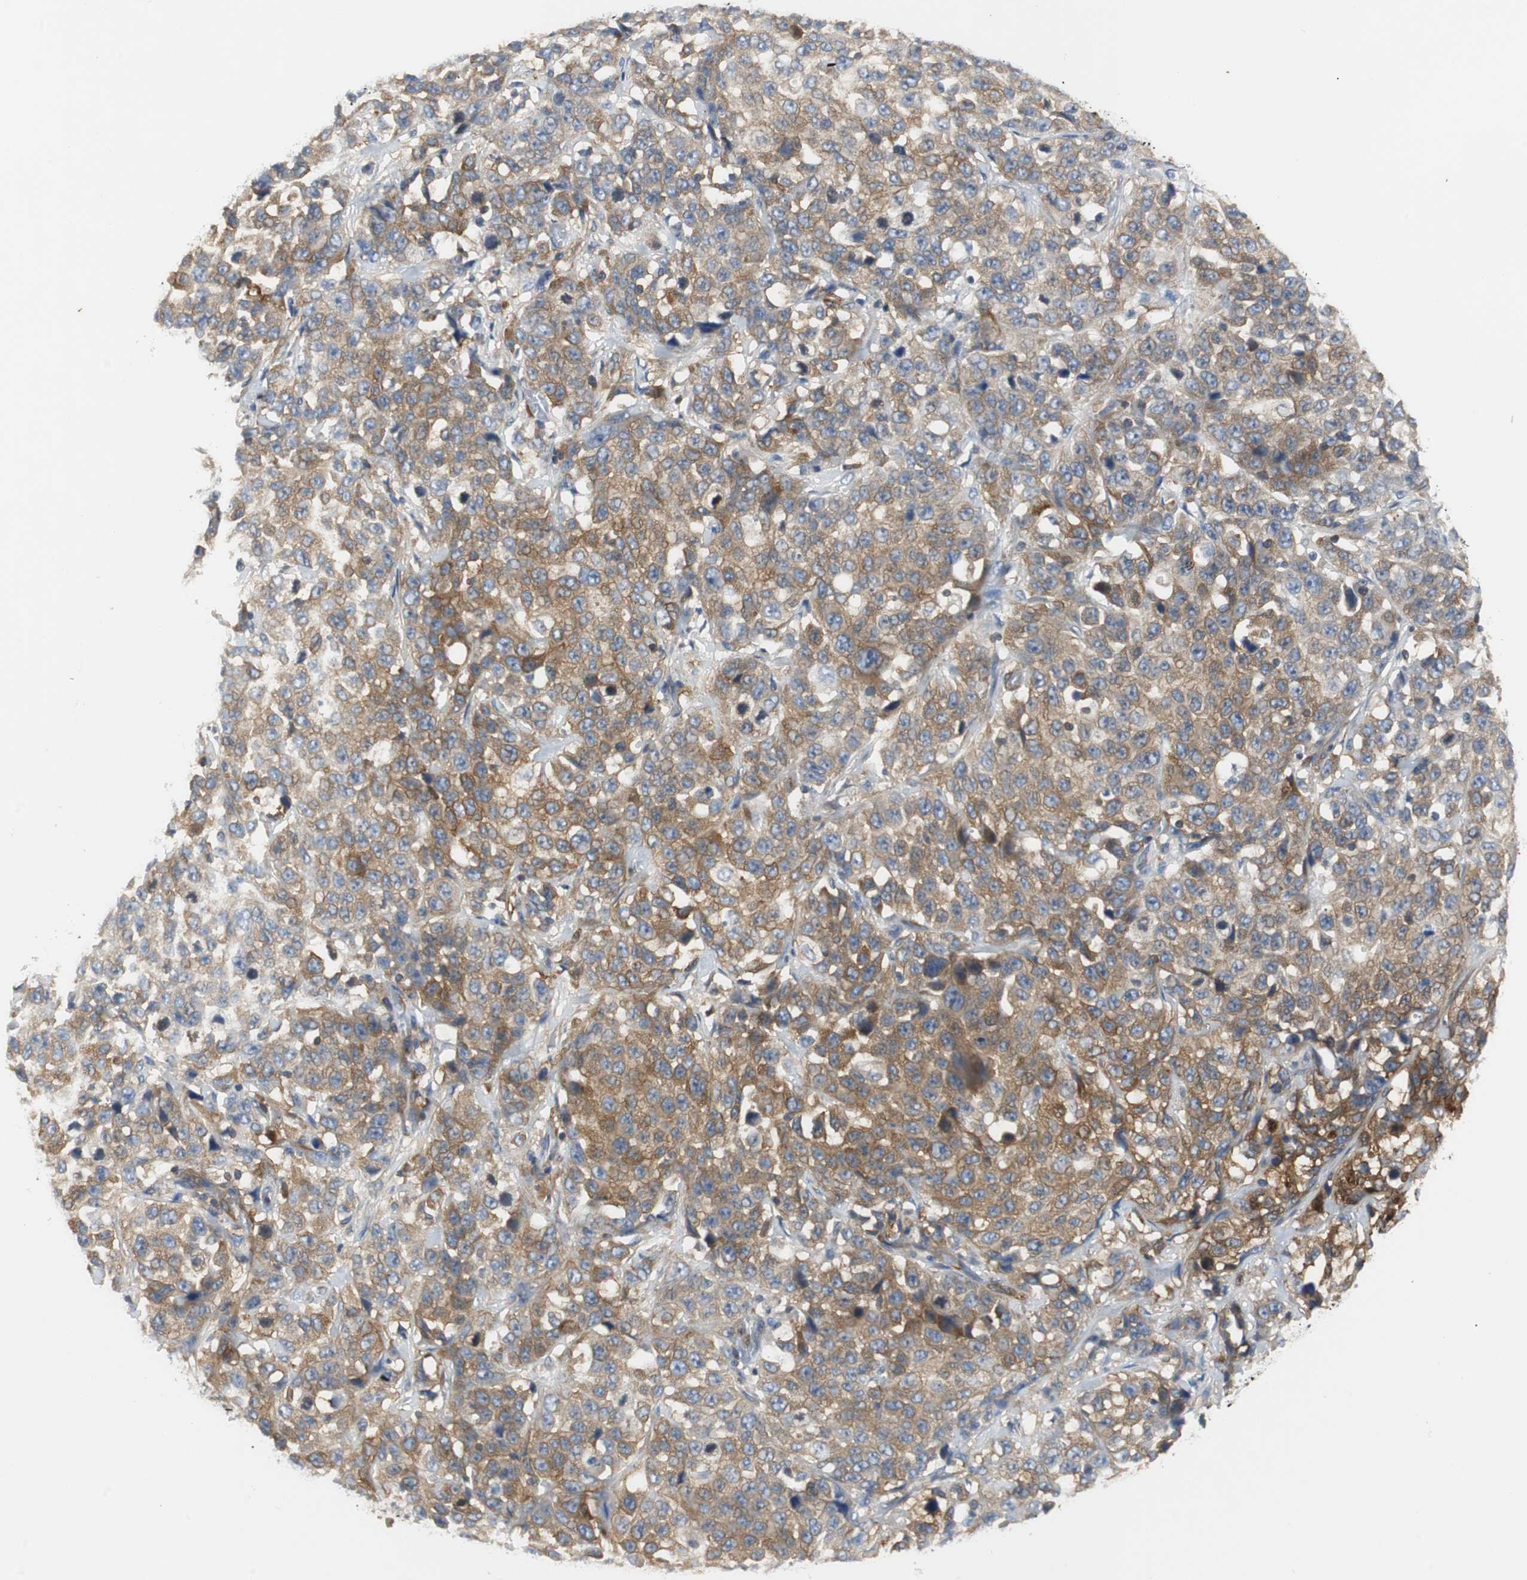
{"staining": {"intensity": "moderate", "quantity": ">75%", "location": "cytoplasmic/membranous"}, "tissue": "stomach cancer", "cell_type": "Tumor cells", "image_type": "cancer", "snomed": [{"axis": "morphology", "description": "Normal tissue, NOS"}, {"axis": "morphology", "description": "Adenocarcinoma, NOS"}, {"axis": "topography", "description": "Stomach"}], "caption": "Protein staining of adenocarcinoma (stomach) tissue exhibits moderate cytoplasmic/membranous expression in about >75% of tumor cells. Ihc stains the protein in brown and the nuclei are stained blue.", "gene": "GYS1", "patient": {"sex": "male", "age": 48}}